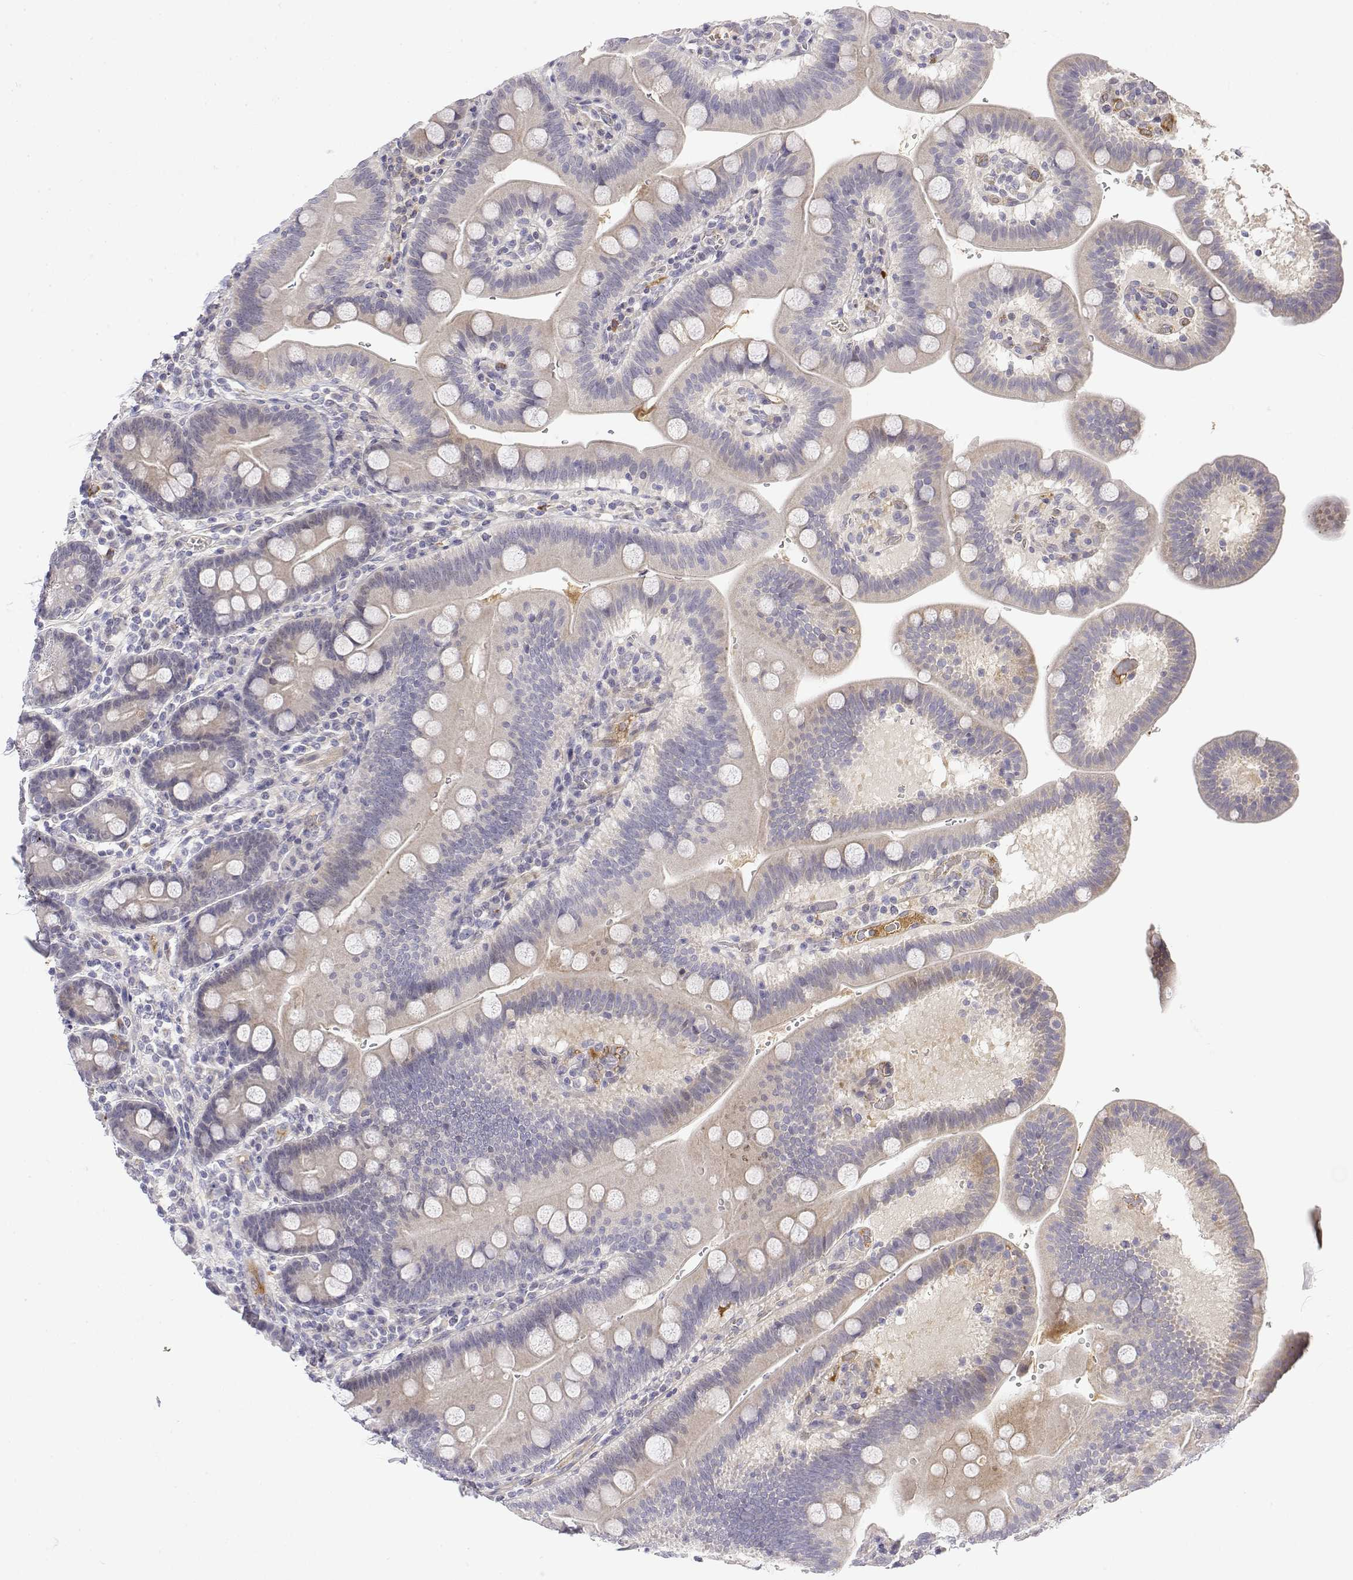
{"staining": {"intensity": "negative", "quantity": "none", "location": "none"}, "tissue": "duodenum", "cell_type": "Glandular cells", "image_type": "normal", "snomed": [{"axis": "morphology", "description": "Normal tissue, NOS"}, {"axis": "topography", "description": "Pancreas"}, {"axis": "topography", "description": "Duodenum"}], "caption": "Duodenum stained for a protein using IHC demonstrates no expression glandular cells.", "gene": "IGFBP4", "patient": {"sex": "male", "age": 59}}